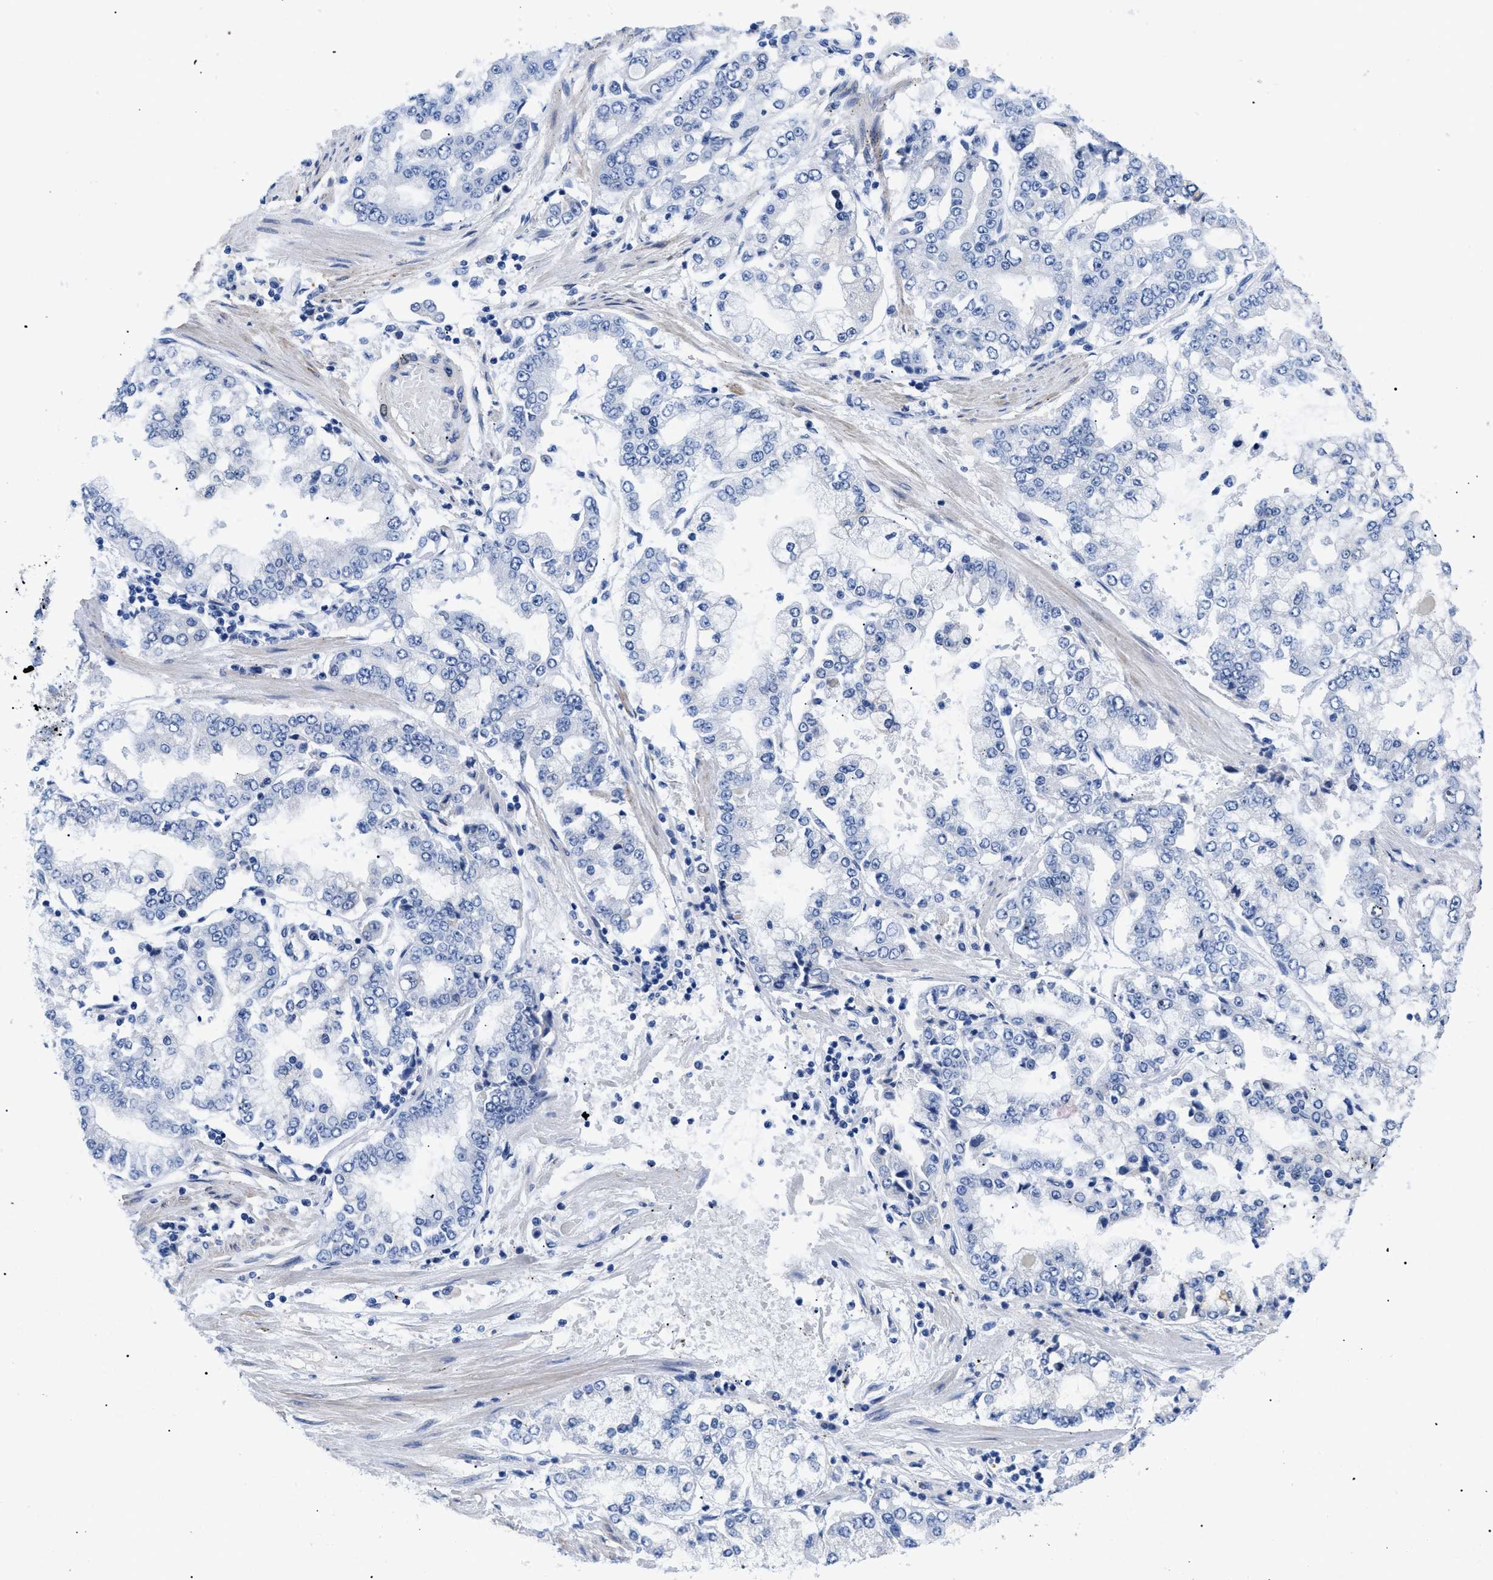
{"staining": {"intensity": "negative", "quantity": "none", "location": "none"}, "tissue": "stomach cancer", "cell_type": "Tumor cells", "image_type": "cancer", "snomed": [{"axis": "morphology", "description": "Adenocarcinoma, NOS"}, {"axis": "topography", "description": "Stomach"}], "caption": "This is an immunohistochemistry (IHC) photomicrograph of human stomach cancer. There is no expression in tumor cells.", "gene": "TMEM68", "patient": {"sex": "male", "age": 76}}